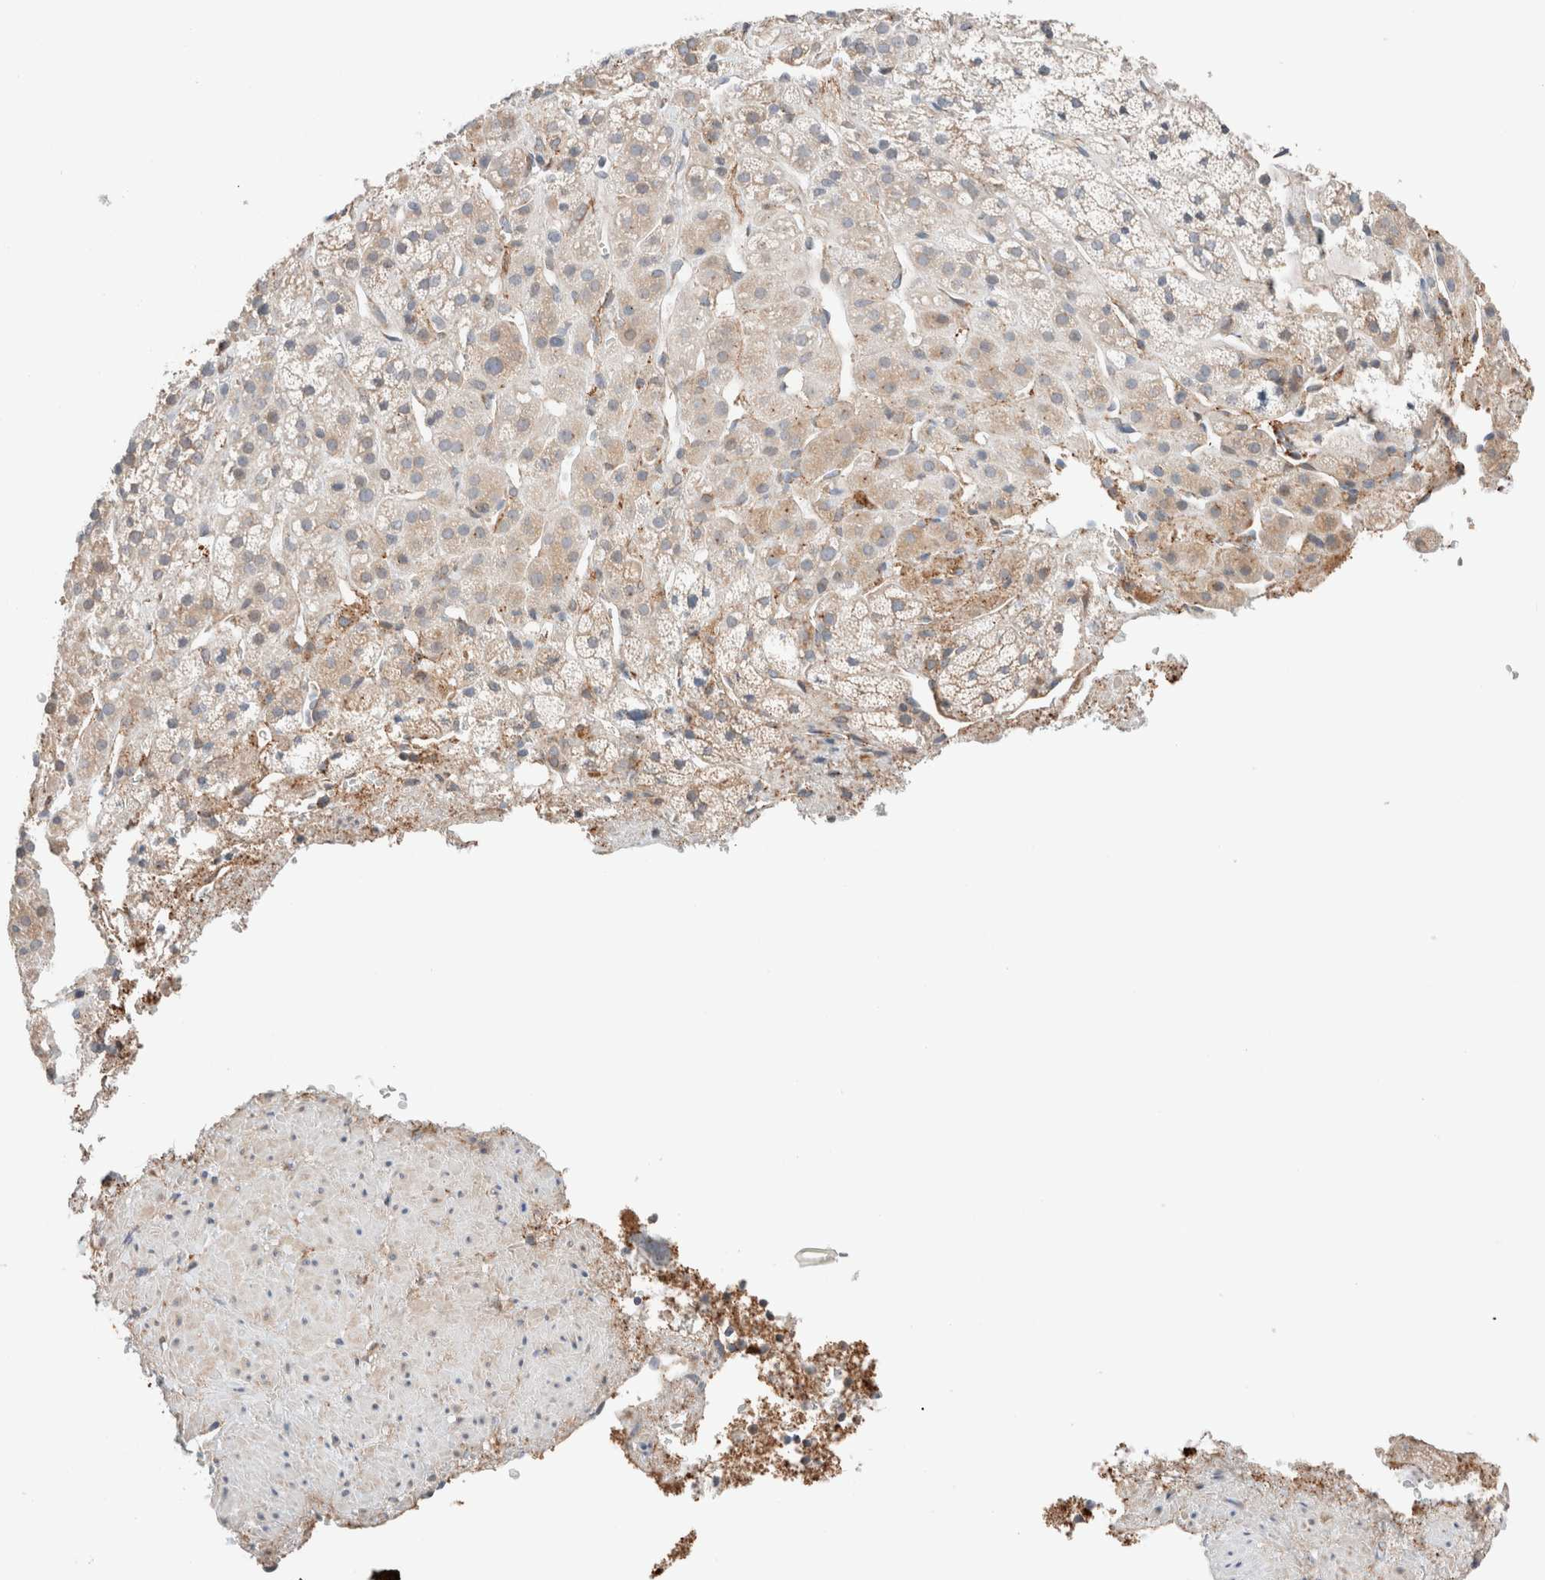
{"staining": {"intensity": "weak", "quantity": ">75%", "location": "cytoplasmic/membranous"}, "tissue": "adrenal gland", "cell_type": "Glandular cells", "image_type": "normal", "snomed": [{"axis": "morphology", "description": "Normal tissue, NOS"}, {"axis": "topography", "description": "Adrenal gland"}], "caption": "Adrenal gland stained for a protein reveals weak cytoplasmic/membranous positivity in glandular cells. The protein of interest is shown in brown color, while the nuclei are stained blue.", "gene": "PCM1", "patient": {"sex": "male", "age": 56}}